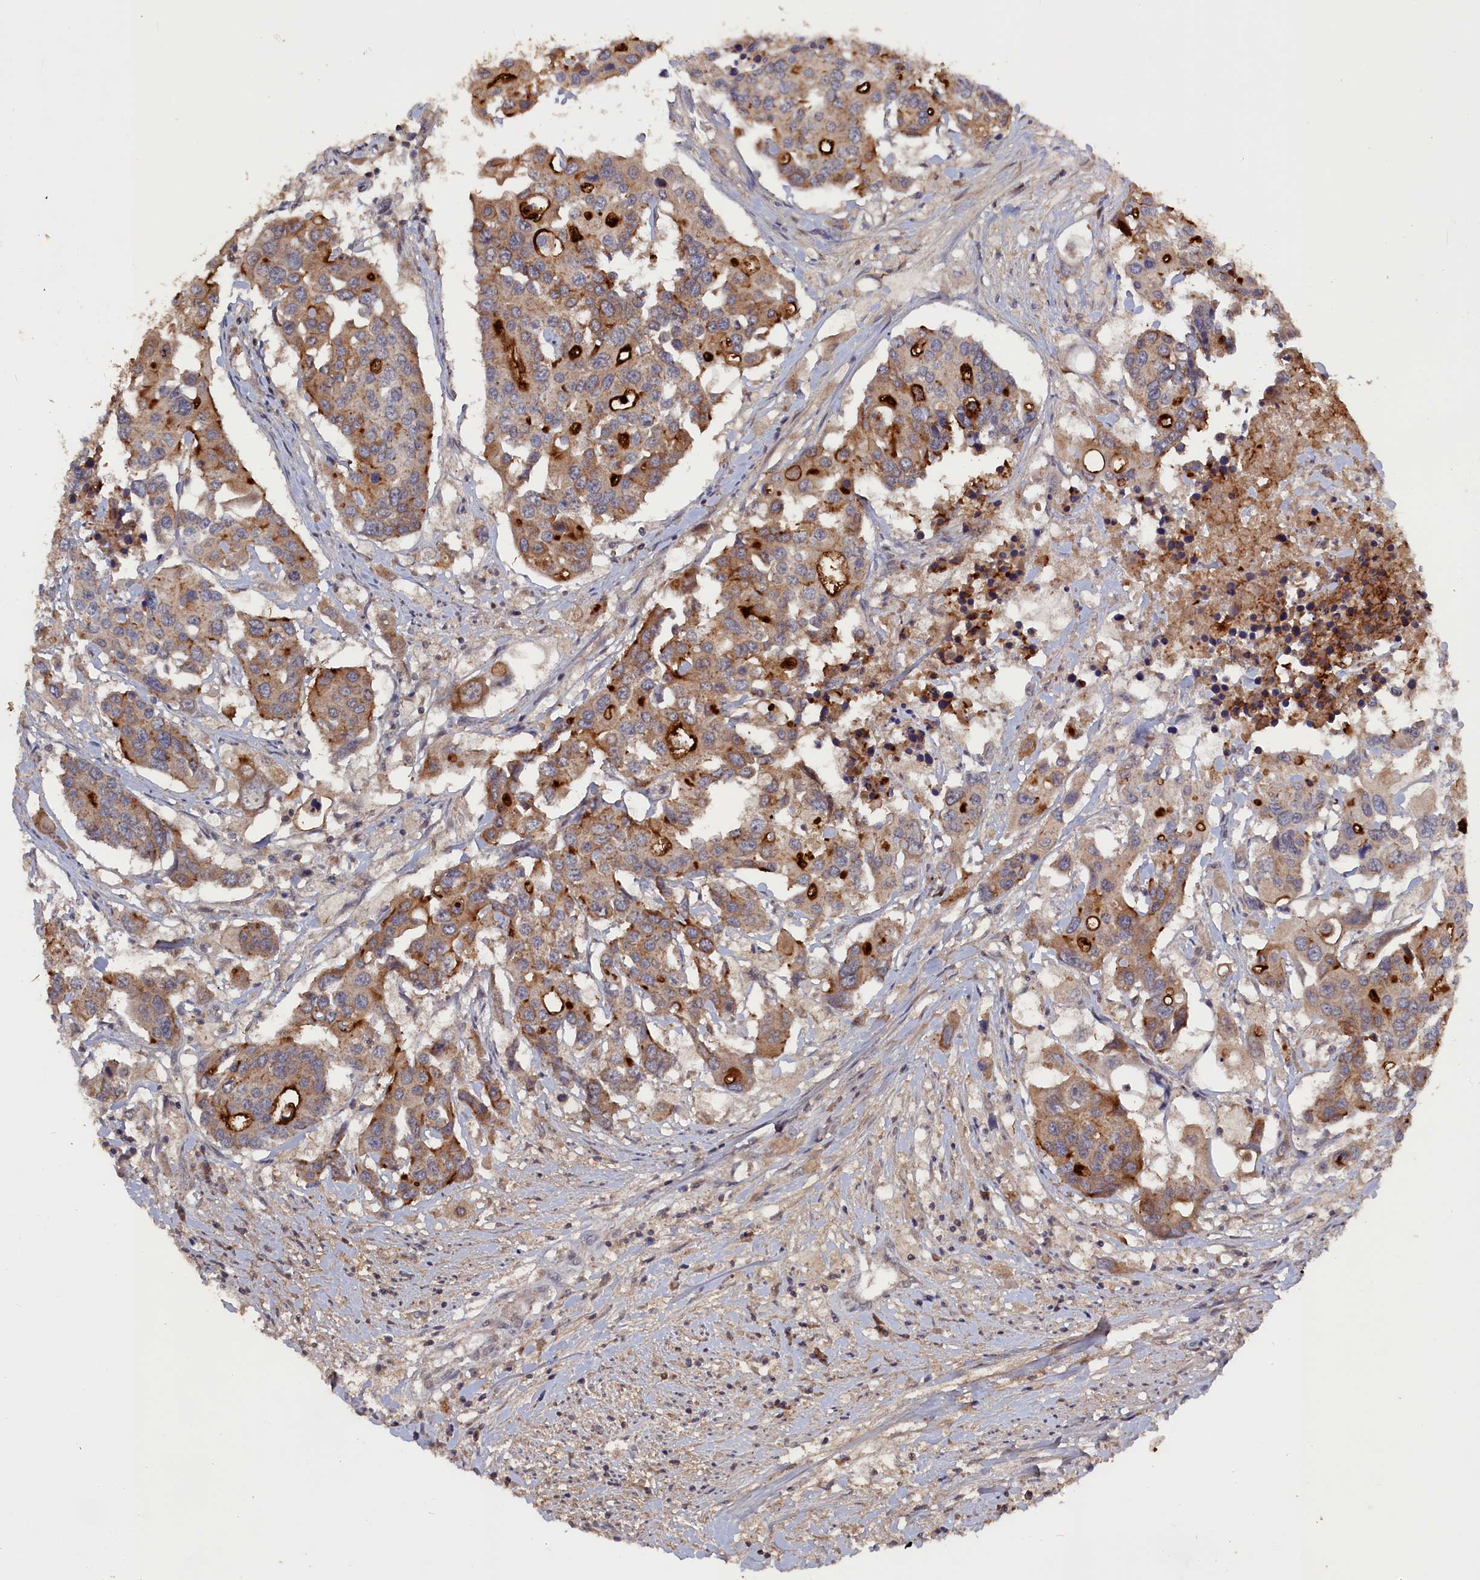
{"staining": {"intensity": "strong", "quantity": "<25%", "location": "cytoplasmic/membranous"}, "tissue": "colorectal cancer", "cell_type": "Tumor cells", "image_type": "cancer", "snomed": [{"axis": "morphology", "description": "Adenocarcinoma, NOS"}, {"axis": "topography", "description": "Colon"}], "caption": "Colorectal cancer (adenocarcinoma) stained with immunohistochemistry reveals strong cytoplasmic/membranous expression in approximately <25% of tumor cells. (DAB (3,3'-diaminobenzidine) IHC with brightfield microscopy, high magnification).", "gene": "TMC5", "patient": {"sex": "male", "age": 77}}